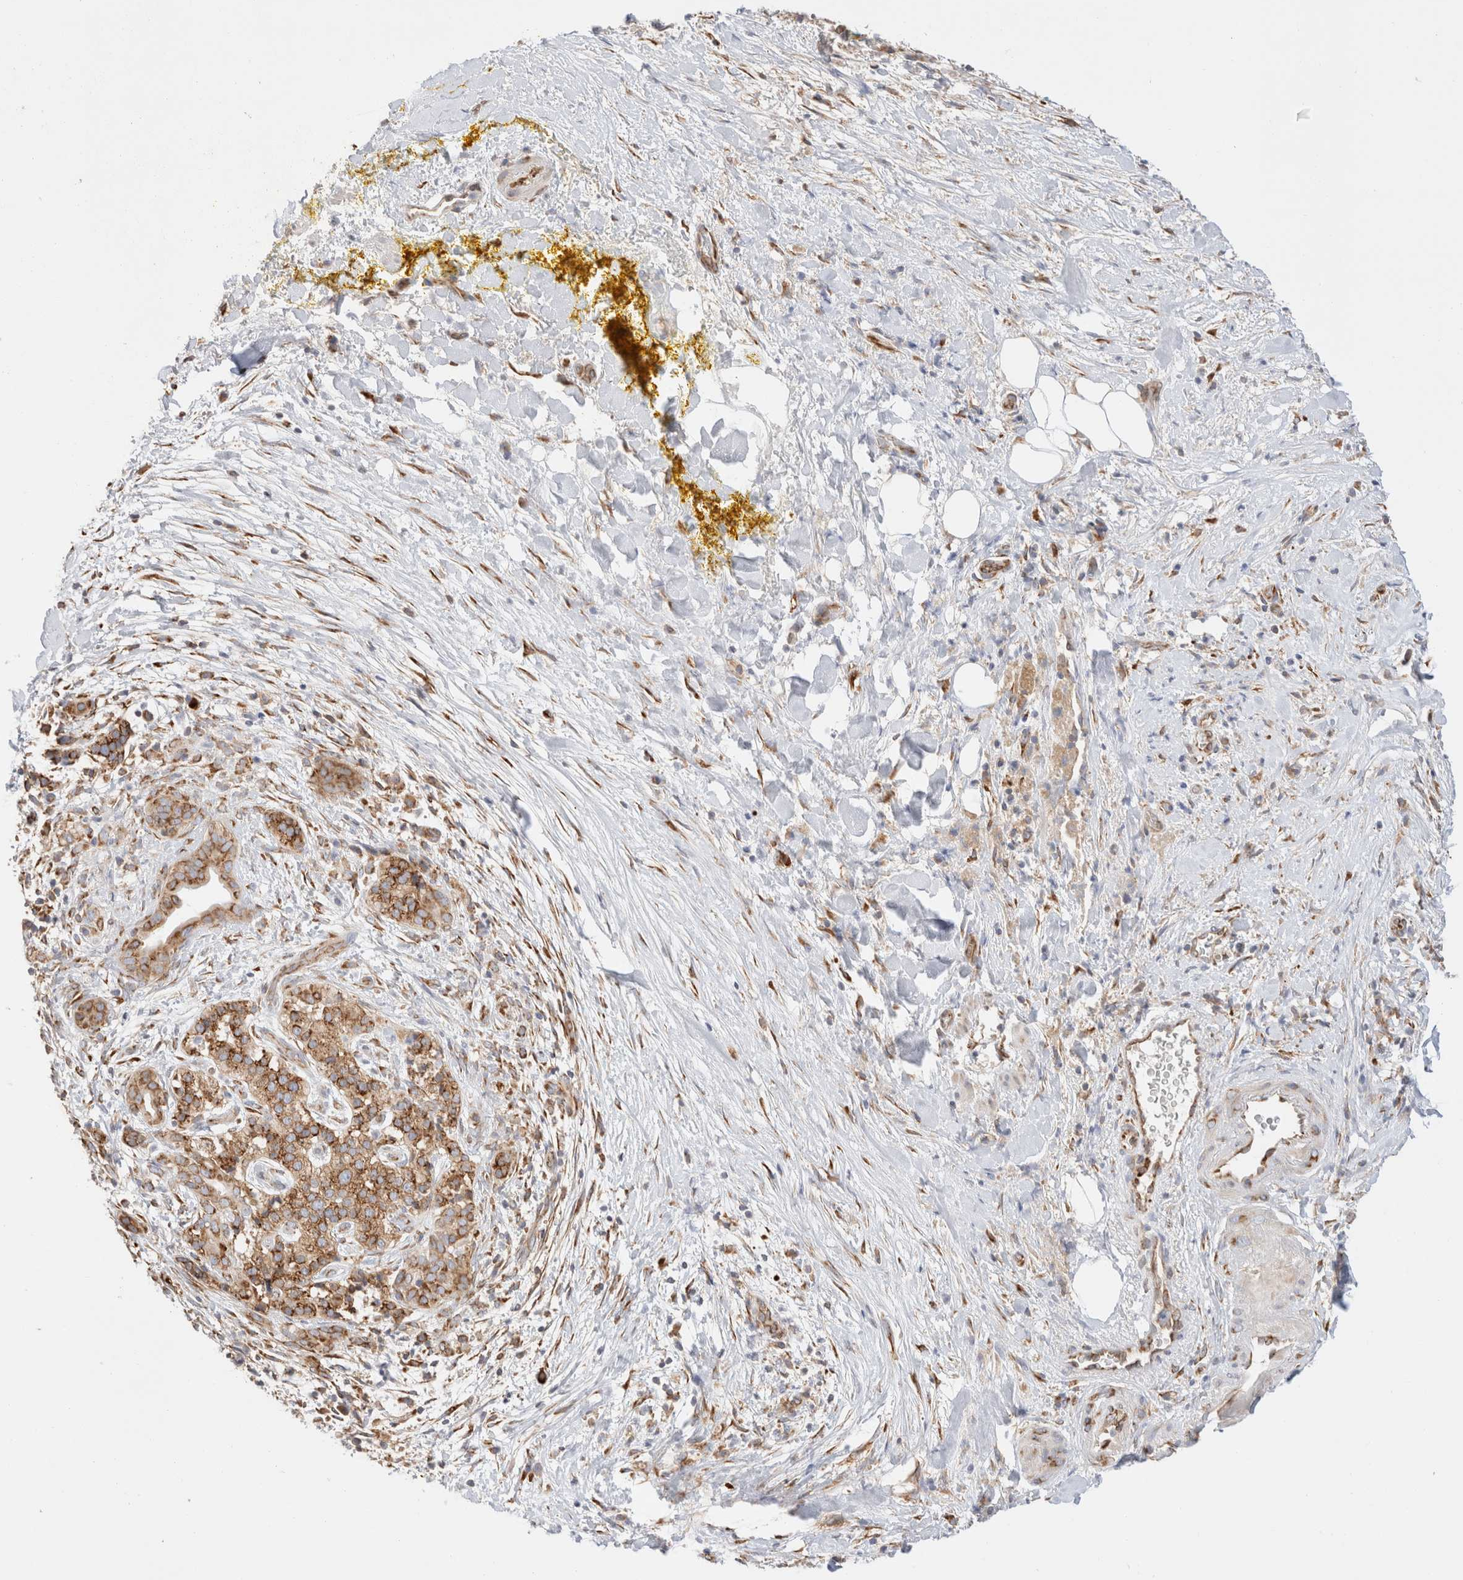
{"staining": {"intensity": "moderate", "quantity": ">75%", "location": "cytoplasmic/membranous"}, "tissue": "pancreatic cancer", "cell_type": "Tumor cells", "image_type": "cancer", "snomed": [{"axis": "morphology", "description": "Adenocarcinoma, NOS"}, {"axis": "topography", "description": "Pancreas"}], "caption": "DAB (3,3'-diaminobenzidine) immunohistochemical staining of pancreatic cancer shows moderate cytoplasmic/membranous protein staining in approximately >75% of tumor cells.", "gene": "ZC2HC1A", "patient": {"sex": "male", "age": 58}}